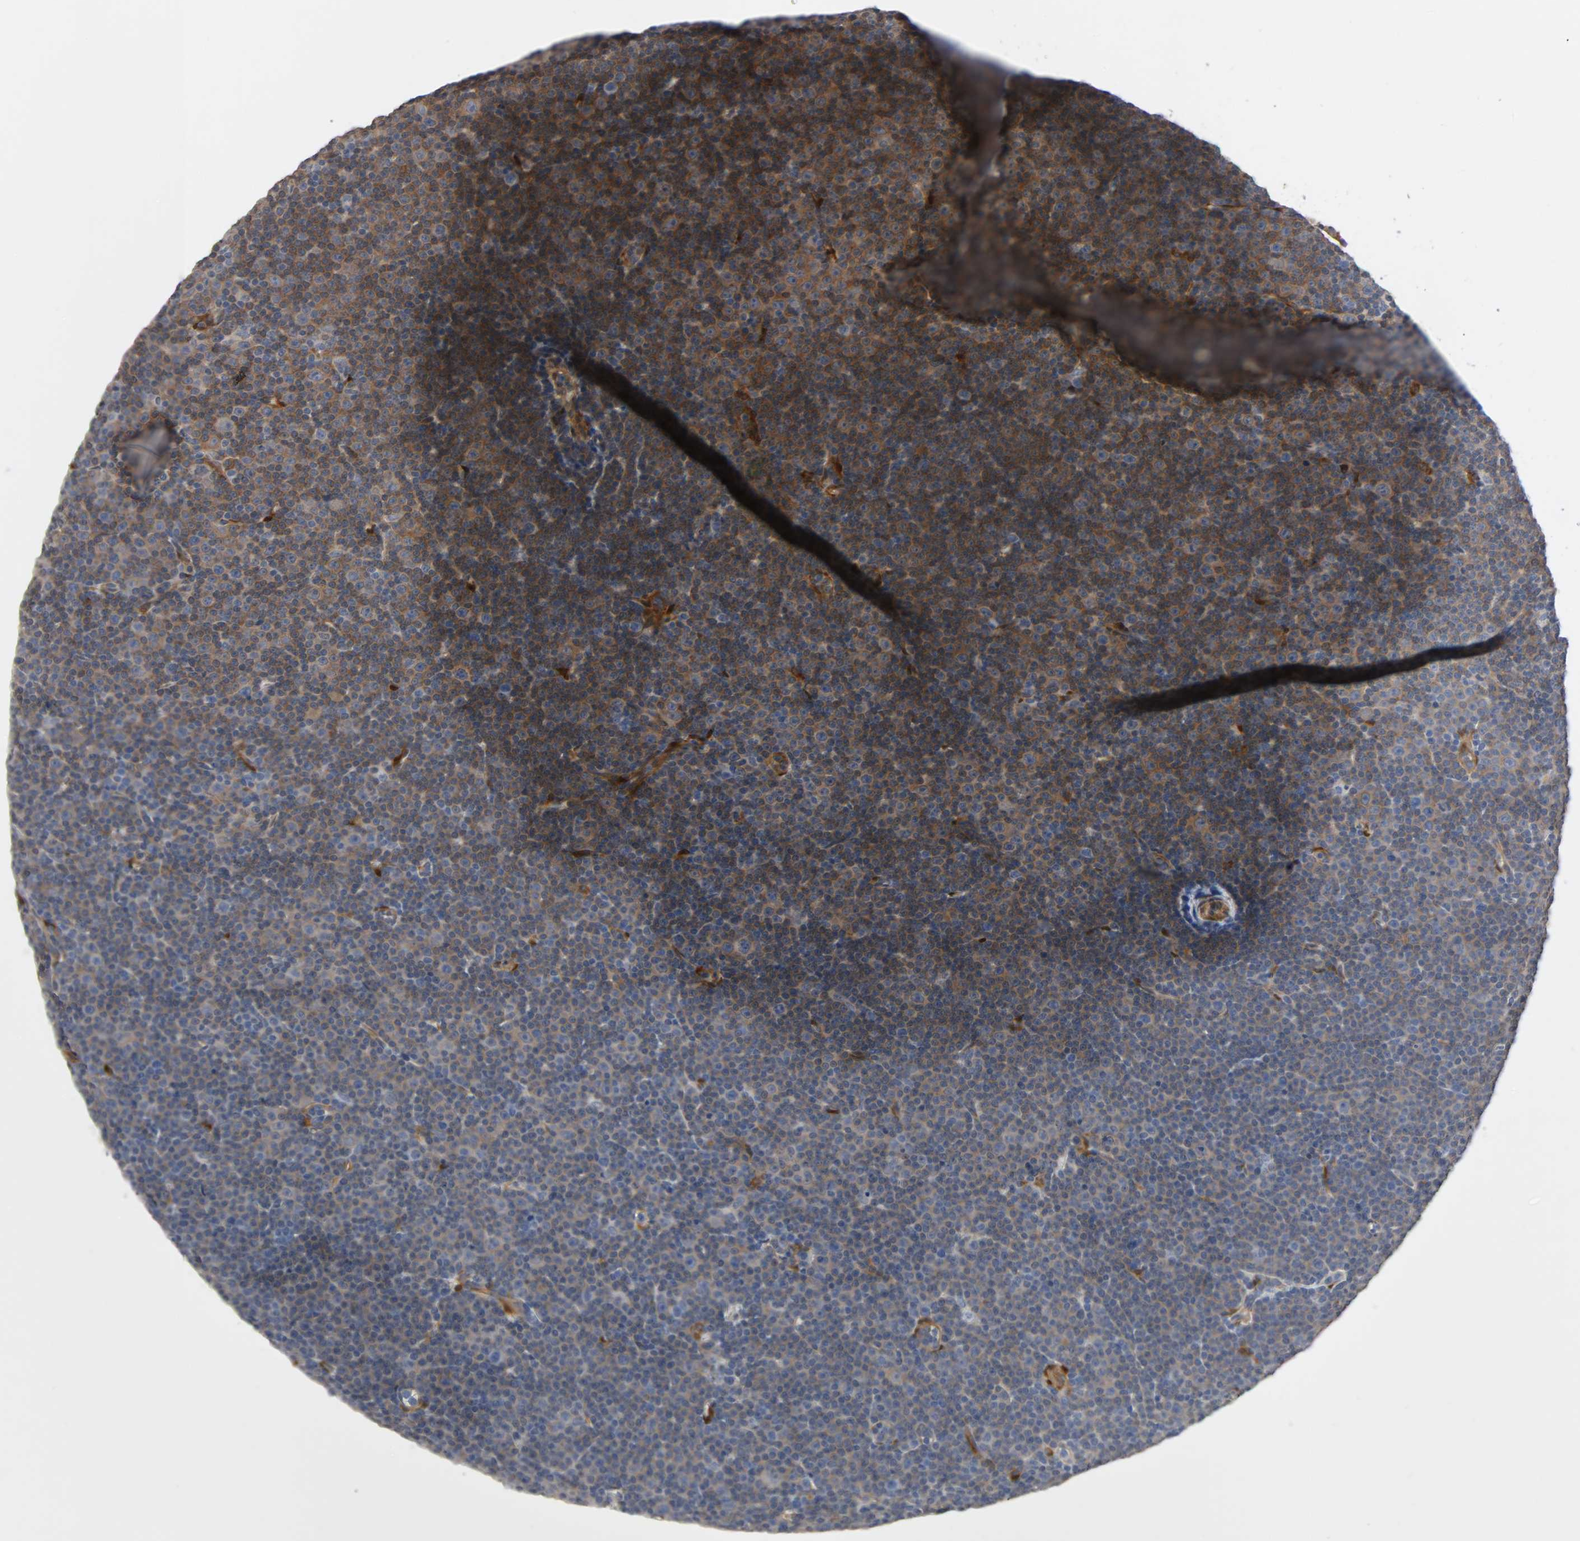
{"staining": {"intensity": "weak", "quantity": ">75%", "location": "cytoplasmic/membranous"}, "tissue": "lymphoma", "cell_type": "Tumor cells", "image_type": "cancer", "snomed": [{"axis": "morphology", "description": "Malignant lymphoma, non-Hodgkin's type, Low grade"}, {"axis": "topography", "description": "Lymph node"}], "caption": "Immunohistochemistry image of human lymphoma stained for a protein (brown), which exhibits low levels of weak cytoplasmic/membranous positivity in about >75% of tumor cells.", "gene": "PTK2", "patient": {"sex": "female", "age": 67}}